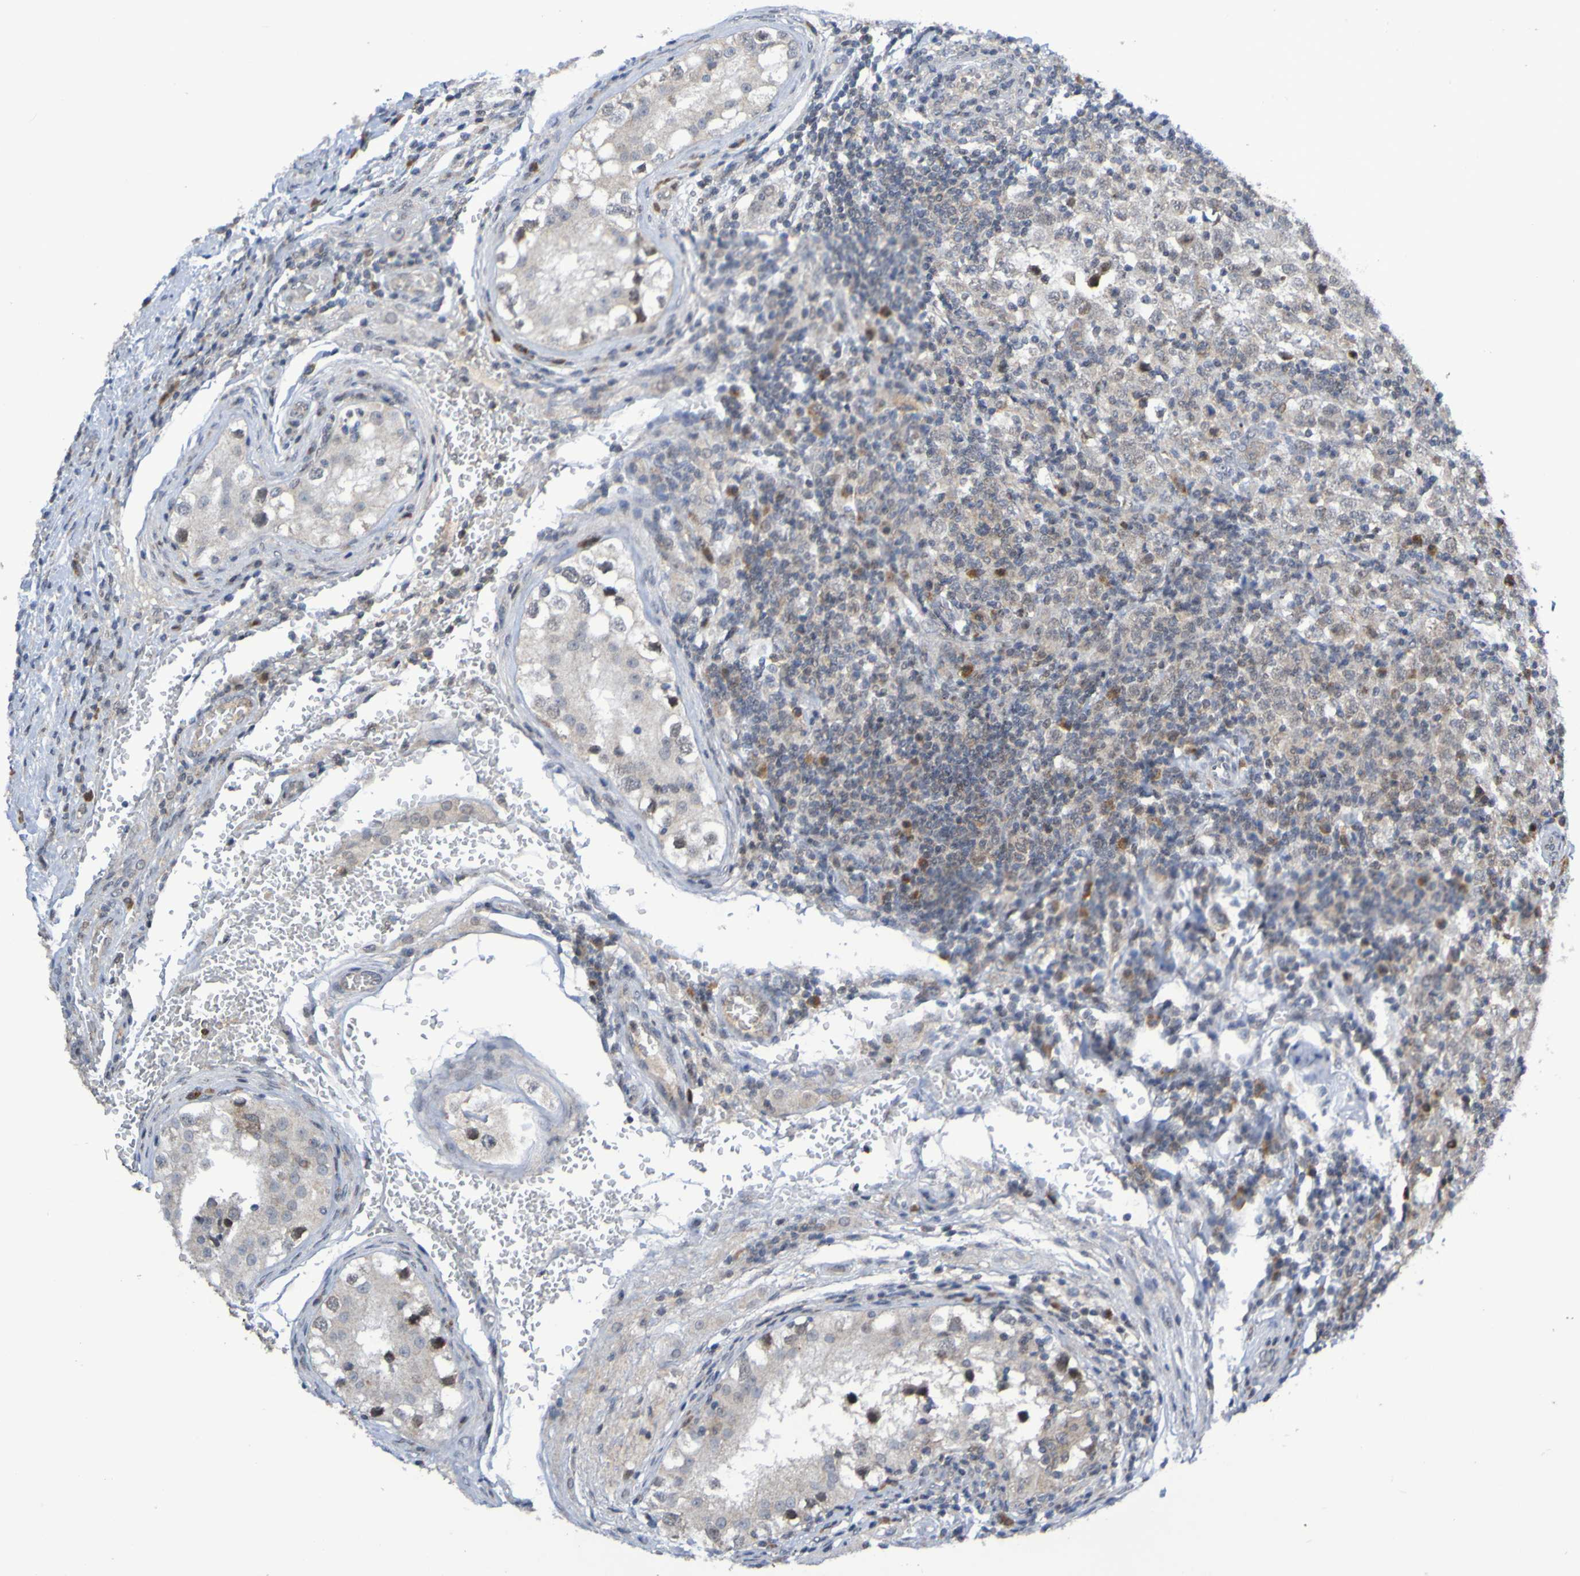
{"staining": {"intensity": "negative", "quantity": "none", "location": "none"}, "tissue": "testis cancer", "cell_type": "Tumor cells", "image_type": "cancer", "snomed": [{"axis": "morphology", "description": "Carcinoma, Embryonal, NOS"}, {"axis": "topography", "description": "Testis"}], "caption": "High power microscopy histopathology image of an immunohistochemistry (IHC) photomicrograph of testis cancer (embryonal carcinoma), revealing no significant expression in tumor cells.", "gene": "ITLN1", "patient": {"sex": "male", "age": 21}}